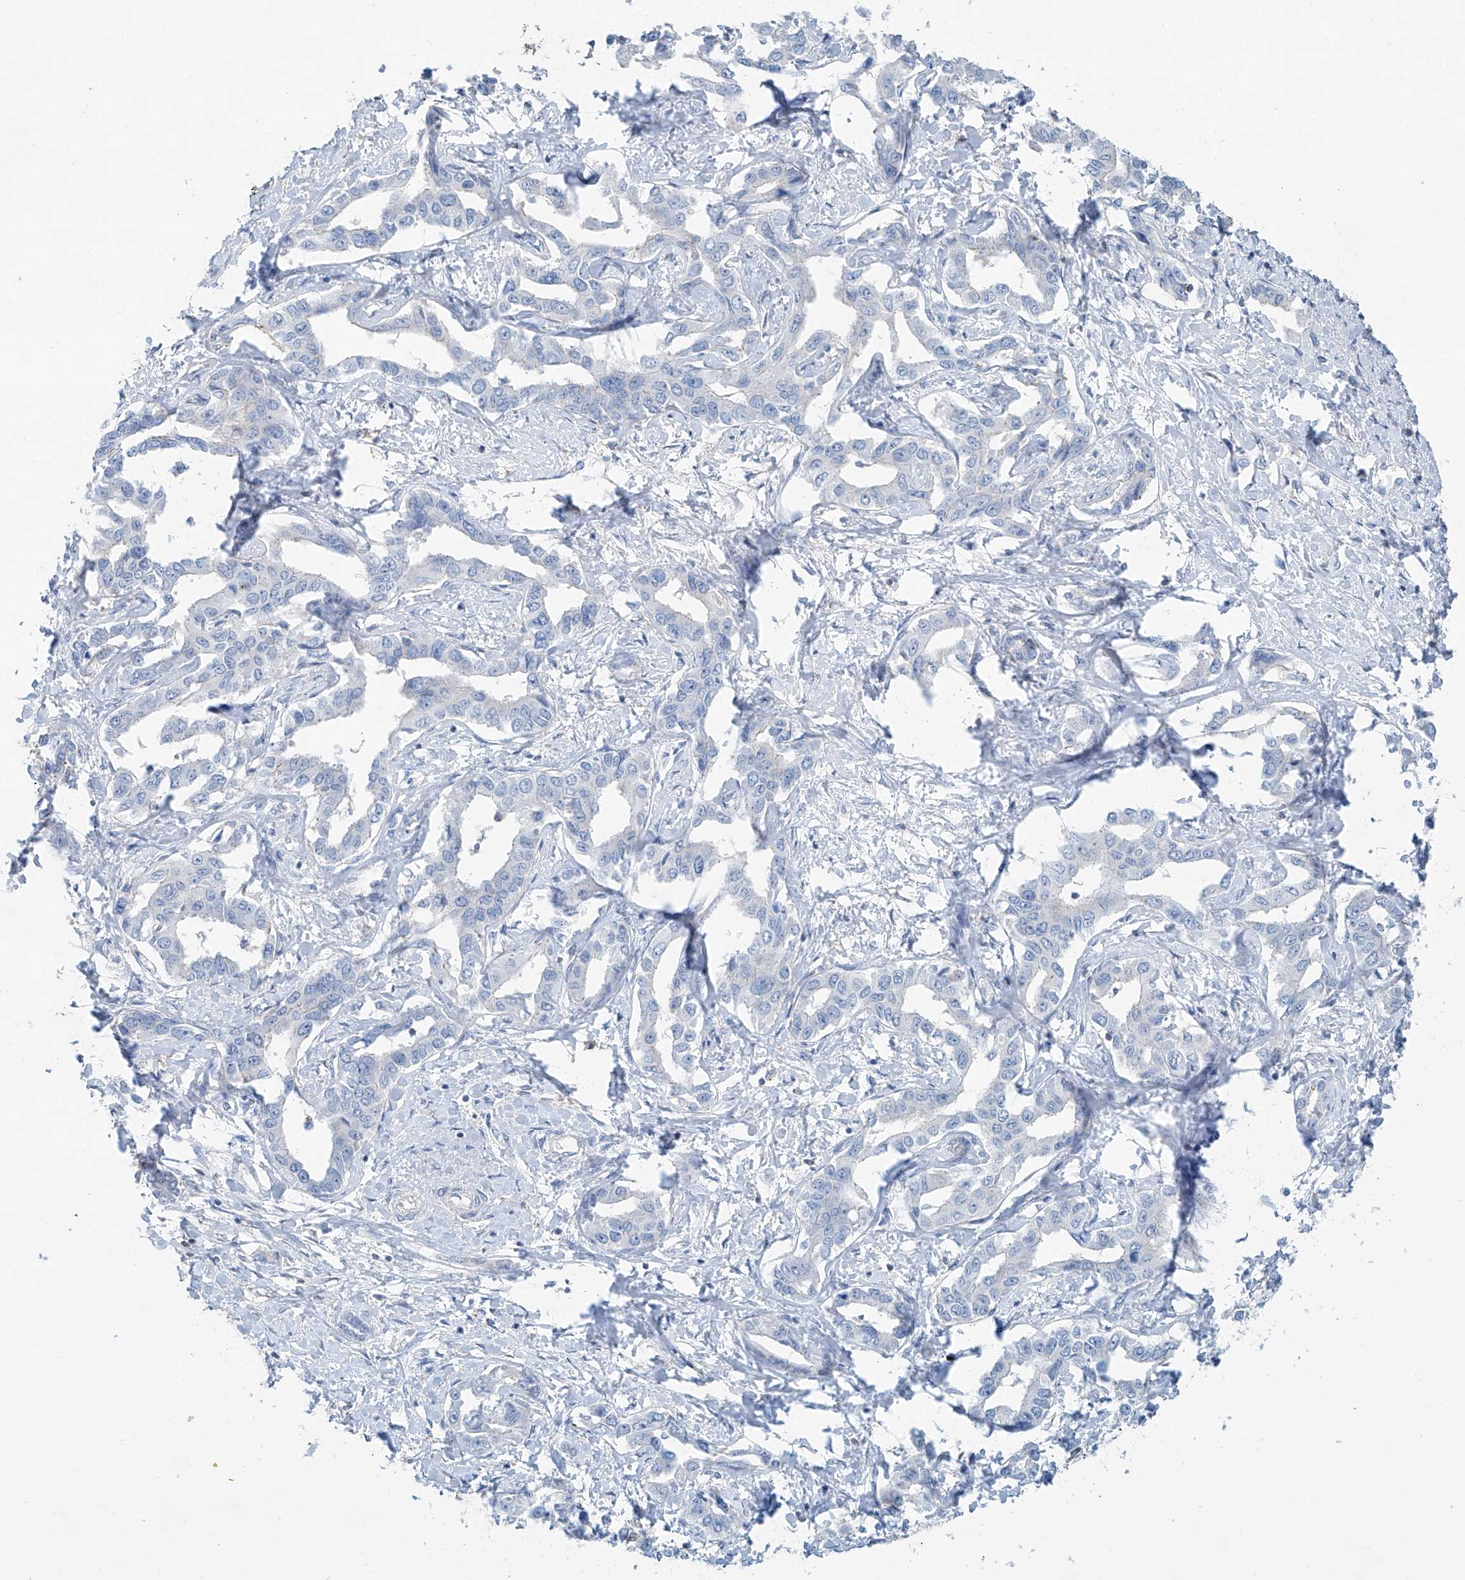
{"staining": {"intensity": "negative", "quantity": "none", "location": "none"}, "tissue": "liver cancer", "cell_type": "Tumor cells", "image_type": "cancer", "snomed": [{"axis": "morphology", "description": "Cholangiocarcinoma"}, {"axis": "topography", "description": "Liver"}], "caption": "Protein analysis of liver cancer demonstrates no significant staining in tumor cells.", "gene": "ANKRD34A", "patient": {"sex": "male", "age": 59}}